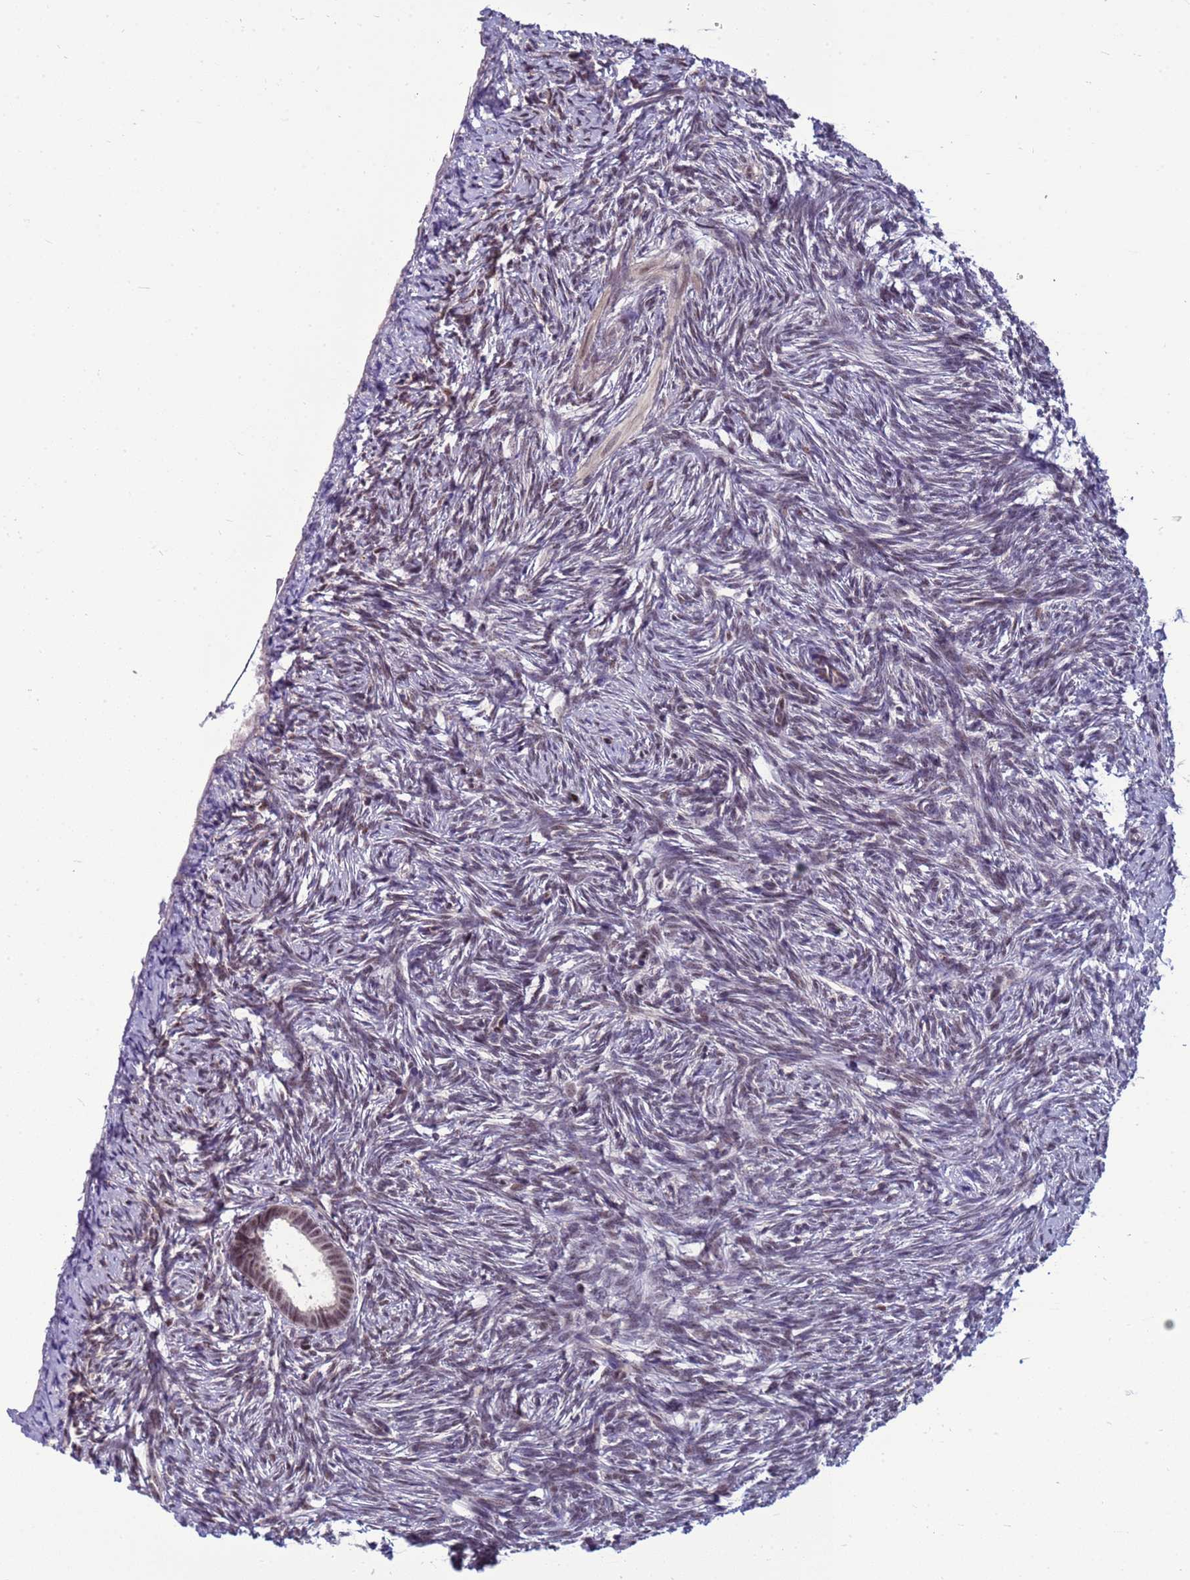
{"staining": {"intensity": "strong", "quantity": ">75%", "location": "nuclear"}, "tissue": "ovary", "cell_type": "Follicle cells", "image_type": "normal", "snomed": [{"axis": "morphology", "description": "Normal tissue, NOS"}, {"axis": "topography", "description": "Ovary"}], "caption": "The image exhibits a brown stain indicating the presence of a protein in the nuclear of follicle cells in ovary. The staining was performed using DAB (3,3'-diaminobenzidine) to visualize the protein expression in brown, while the nuclei were stained in blue with hematoxylin (Magnification: 20x).", "gene": "NSL1", "patient": {"sex": "female", "age": 51}}